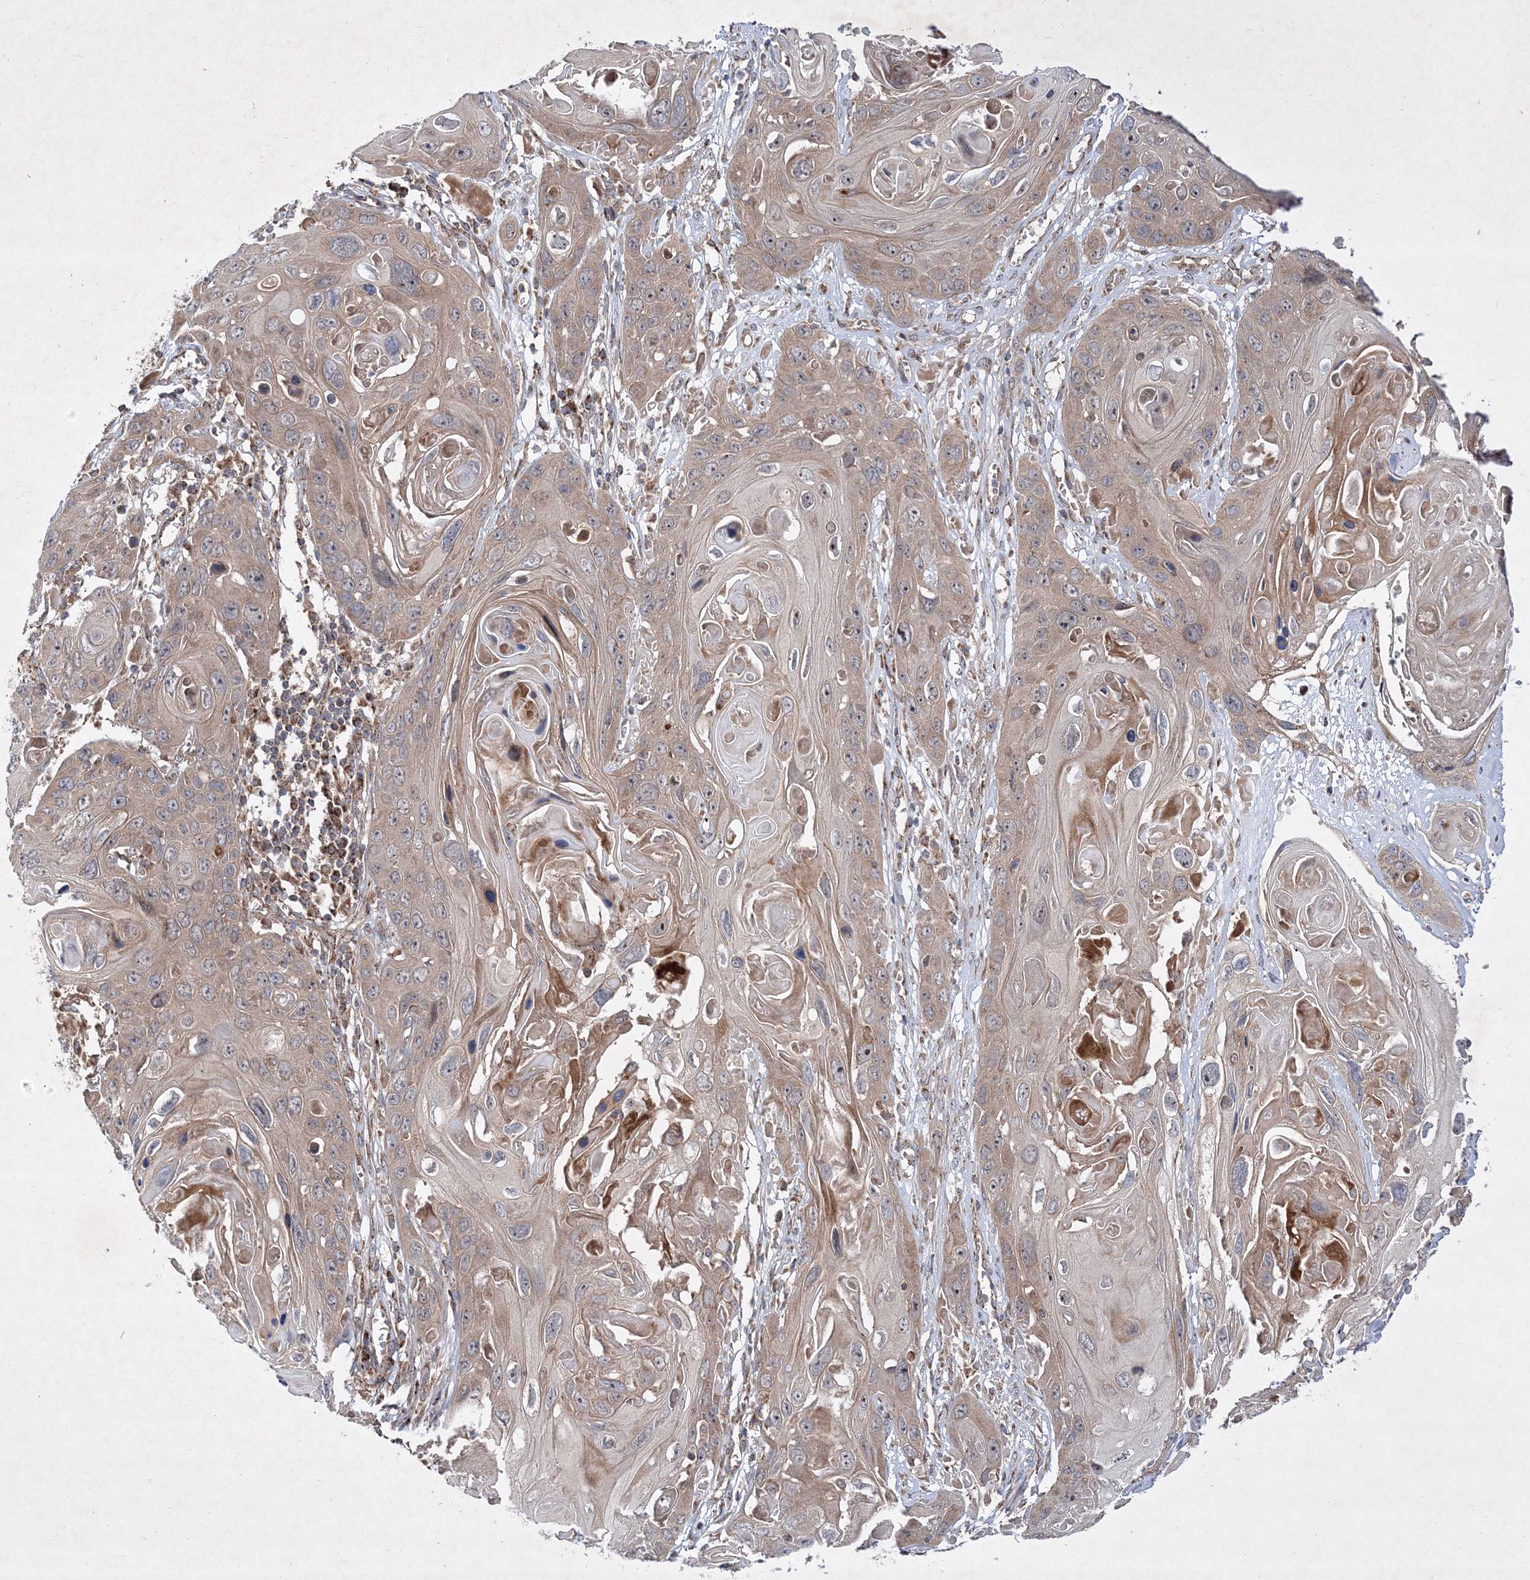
{"staining": {"intensity": "weak", "quantity": "25%-75%", "location": "cytoplasmic/membranous"}, "tissue": "skin cancer", "cell_type": "Tumor cells", "image_type": "cancer", "snomed": [{"axis": "morphology", "description": "Squamous cell carcinoma, NOS"}, {"axis": "topography", "description": "Skin"}], "caption": "Squamous cell carcinoma (skin) stained with a protein marker displays weak staining in tumor cells.", "gene": "SCRN3", "patient": {"sex": "male", "age": 55}}